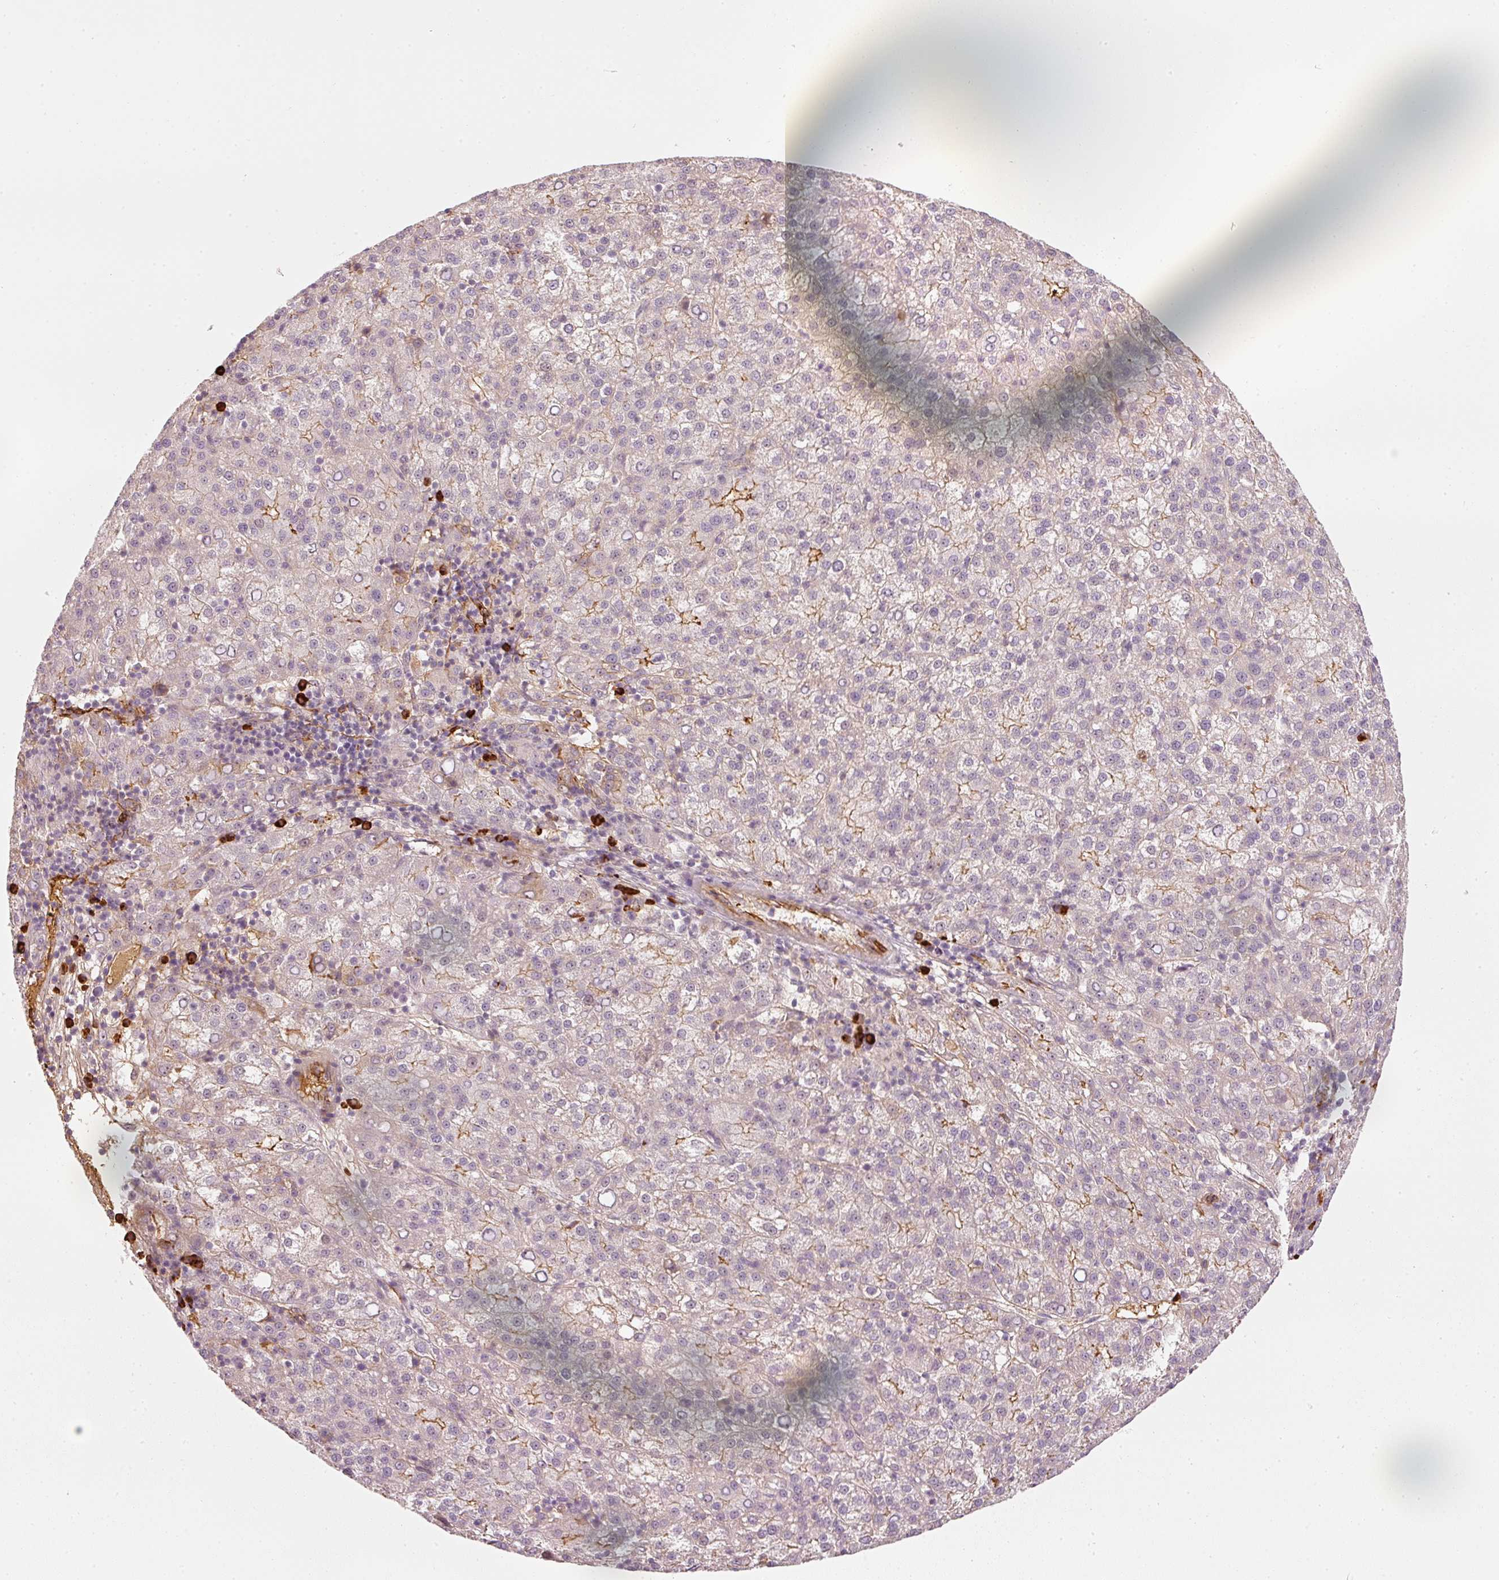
{"staining": {"intensity": "moderate", "quantity": "<25%", "location": "cytoplasmic/membranous"}, "tissue": "liver cancer", "cell_type": "Tumor cells", "image_type": "cancer", "snomed": [{"axis": "morphology", "description": "Carcinoma, Hepatocellular, NOS"}, {"axis": "topography", "description": "Liver"}], "caption": "Protein staining of liver hepatocellular carcinoma tissue exhibits moderate cytoplasmic/membranous staining in approximately <25% of tumor cells.", "gene": "VCAM1", "patient": {"sex": "female", "age": 58}}